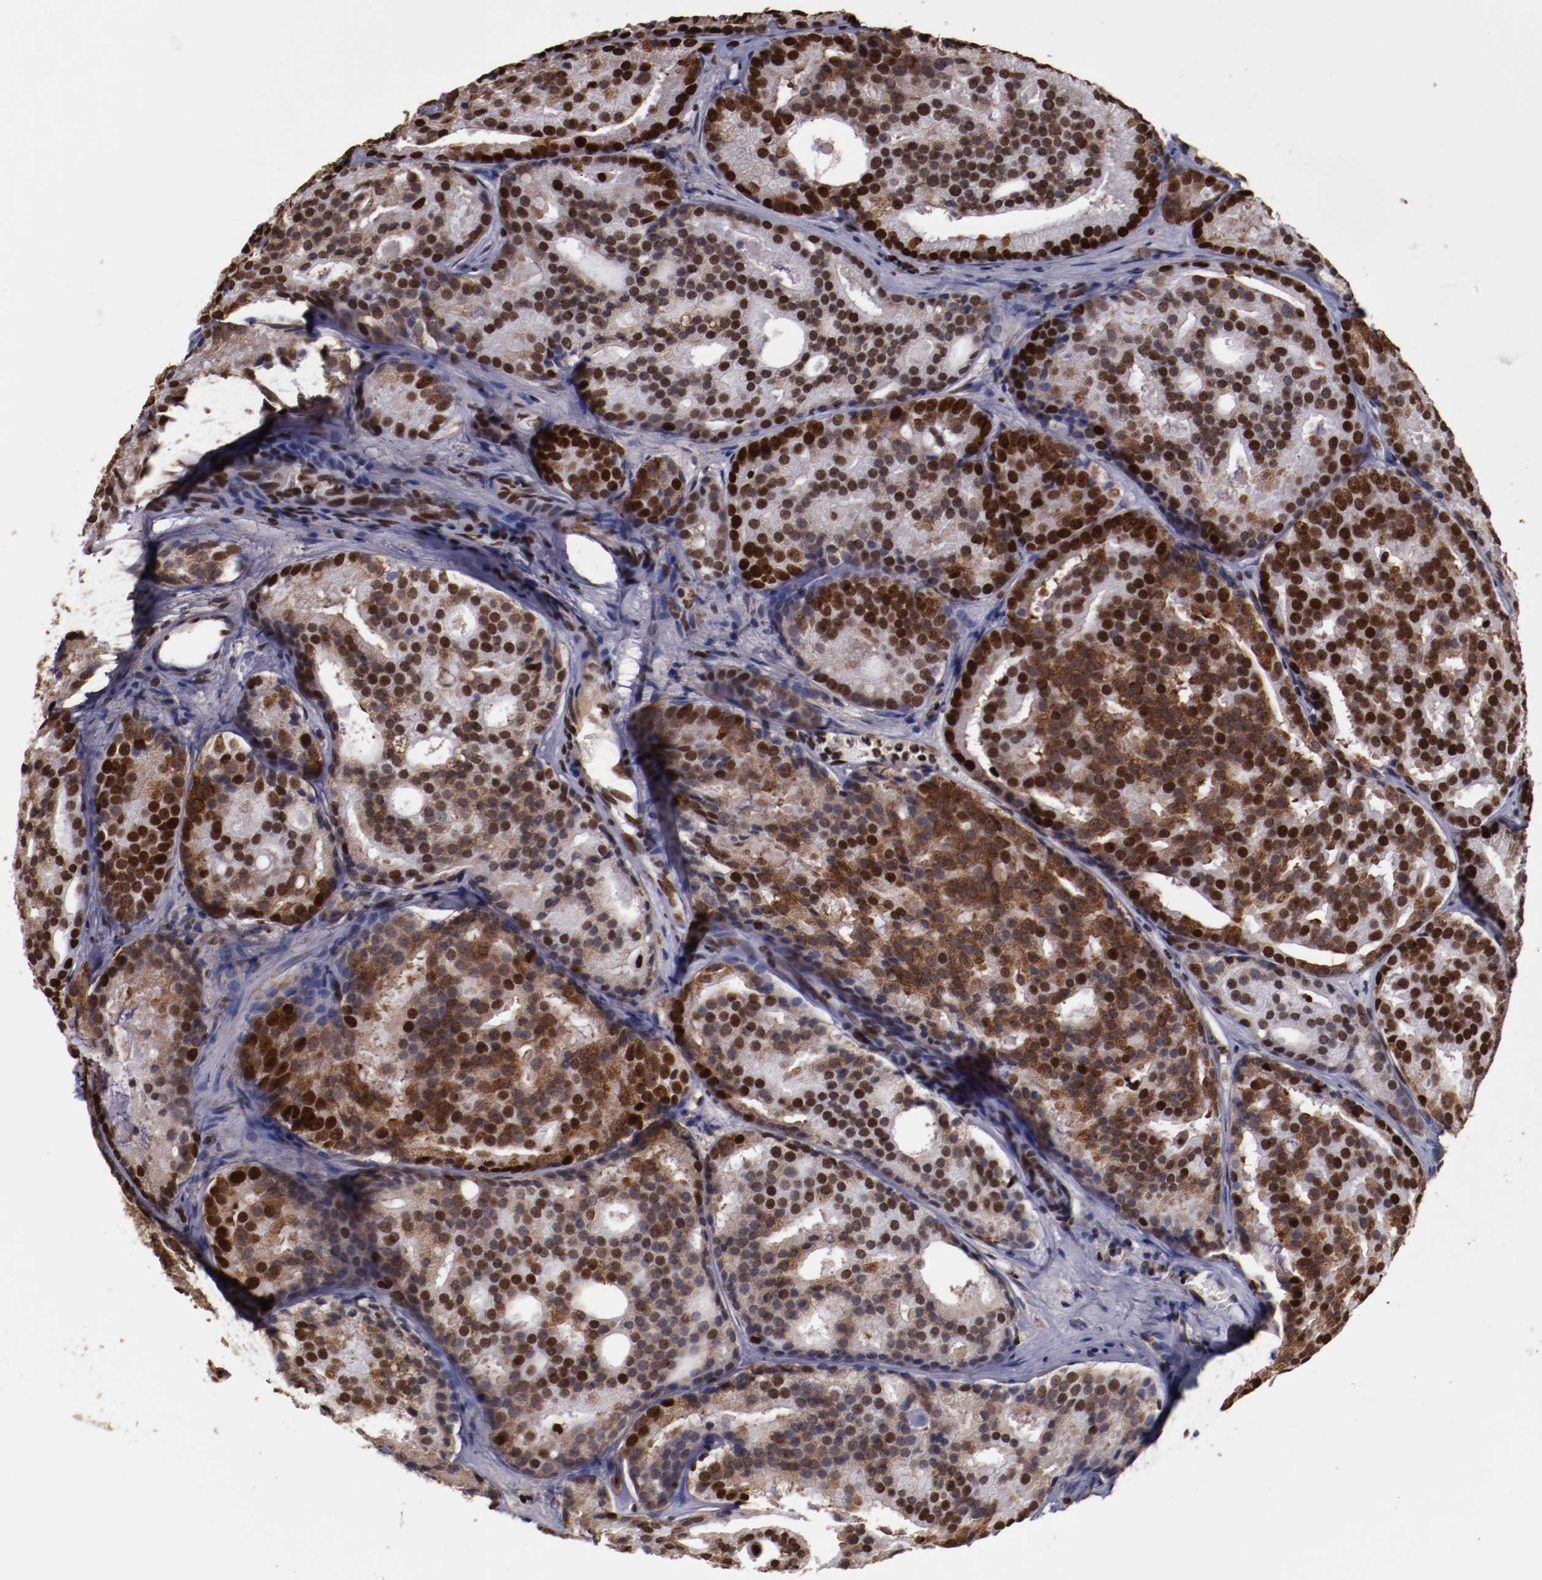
{"staining": {"intensity": "moderate", "quantity": "25%-75%", "location": "cytoplasmic/membranous,nuclear"}, "tissue": "prostate cancer", "cell_type": "Tumor cells", "image_type": "cancer", "snomed": [{"axis": "morphology", "description": "Adenocarcinoma, High grade"}, {"axis": "topography", "description": "Prostate"}], "caption": "Immunohistochemical staining of human prostate adenocarcinoma (high-grade) demonstrates medium levels of moderate cytoplasmic/membranous and nuclear protein positivity in about 25%-75% of tumor cells.", "gene": "APEX1", "patient": {"sex": "male", "age": 64}}